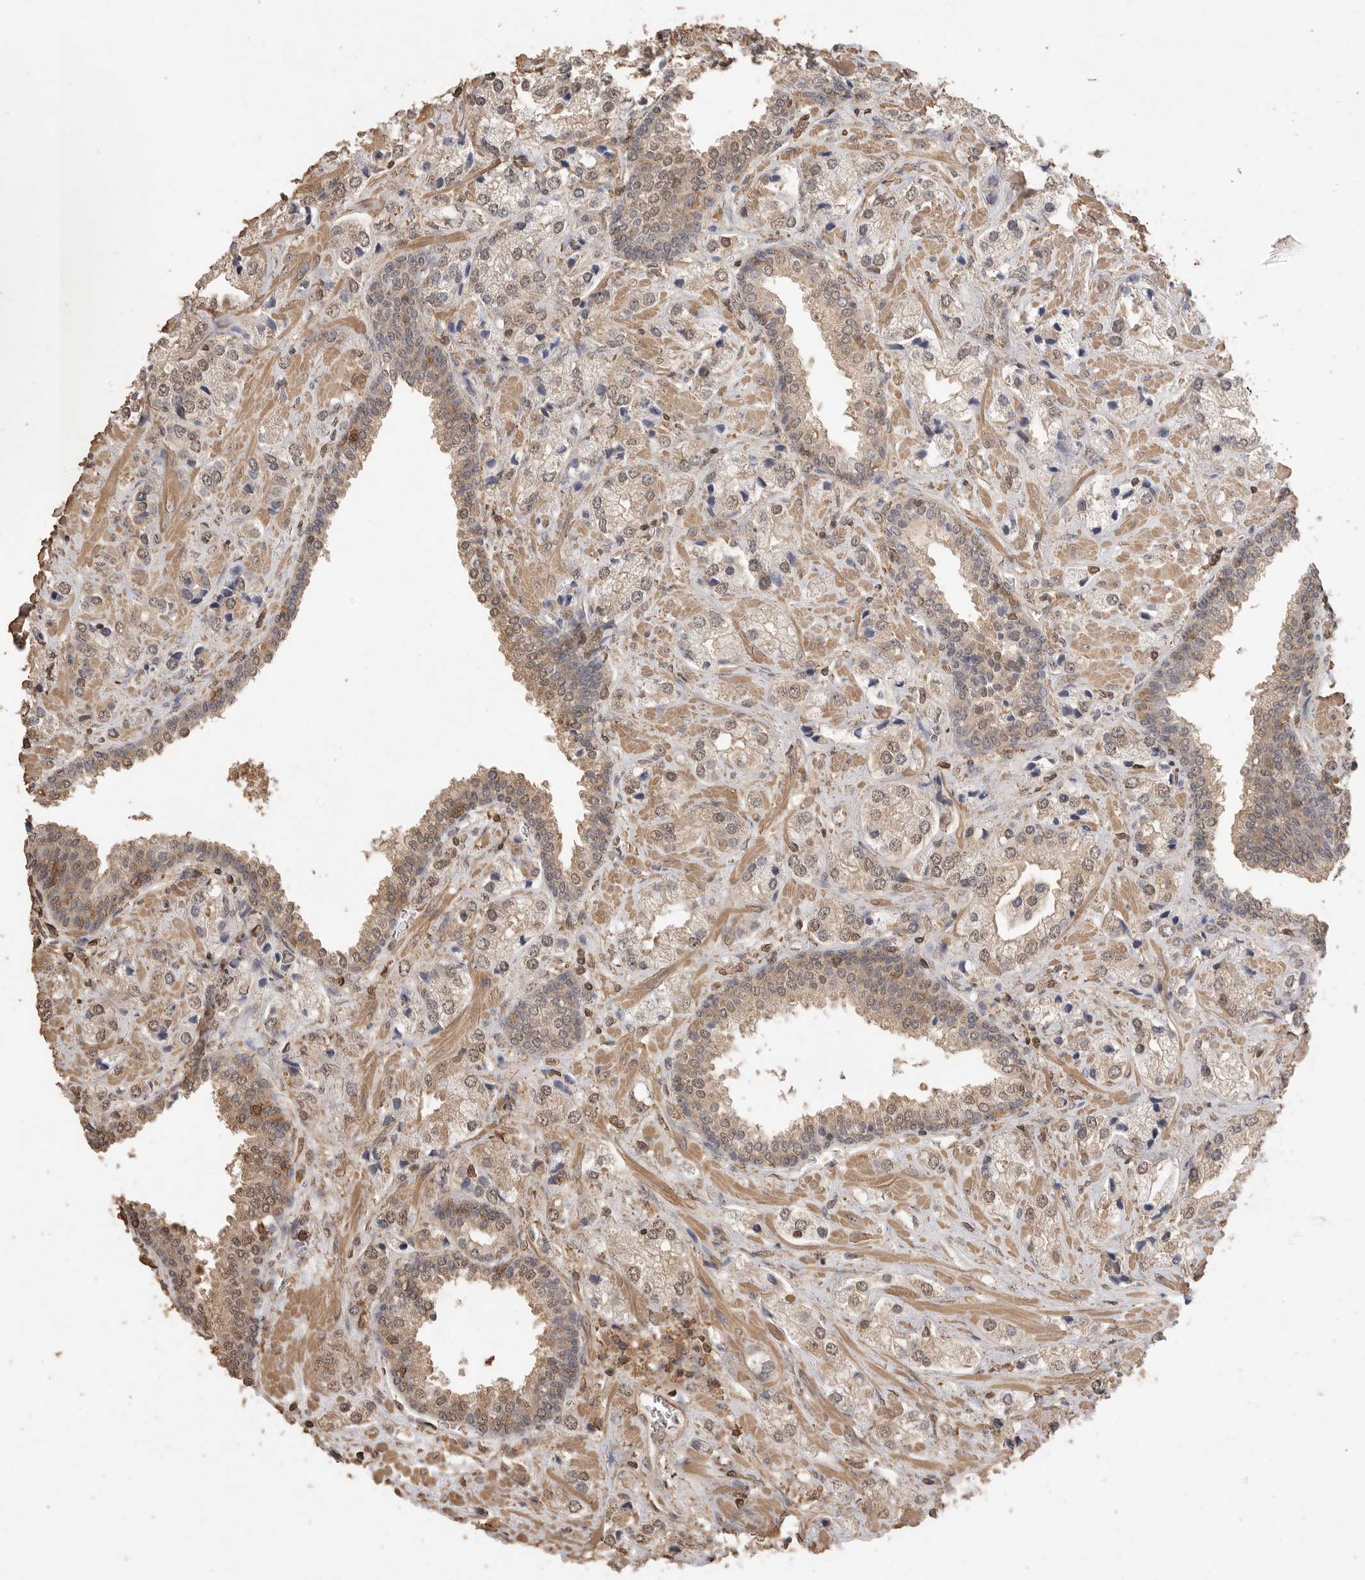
{"staining": {"intensity": "weak", "quantity": ">75%", "location": "nuclear"}, "tissue": "prostate cancer", "cell_type": "Tumor cells", "image_type": "cancer", "snomed": [{"axis": "morphology", "description": "Adenocarcinoma, High grade"}, {"axis": "topography", "description": "Prostate"}], "caption": "A high-resolution image shows immunohistochemistry (IHC) staining of prostate adenocarcinoma (high-grade), which demonstrates weak nuclear expression in approximately >75% of tumor cells.", "gene": "MAP2K1", "patient": {"sex": "male", "age": 66}}